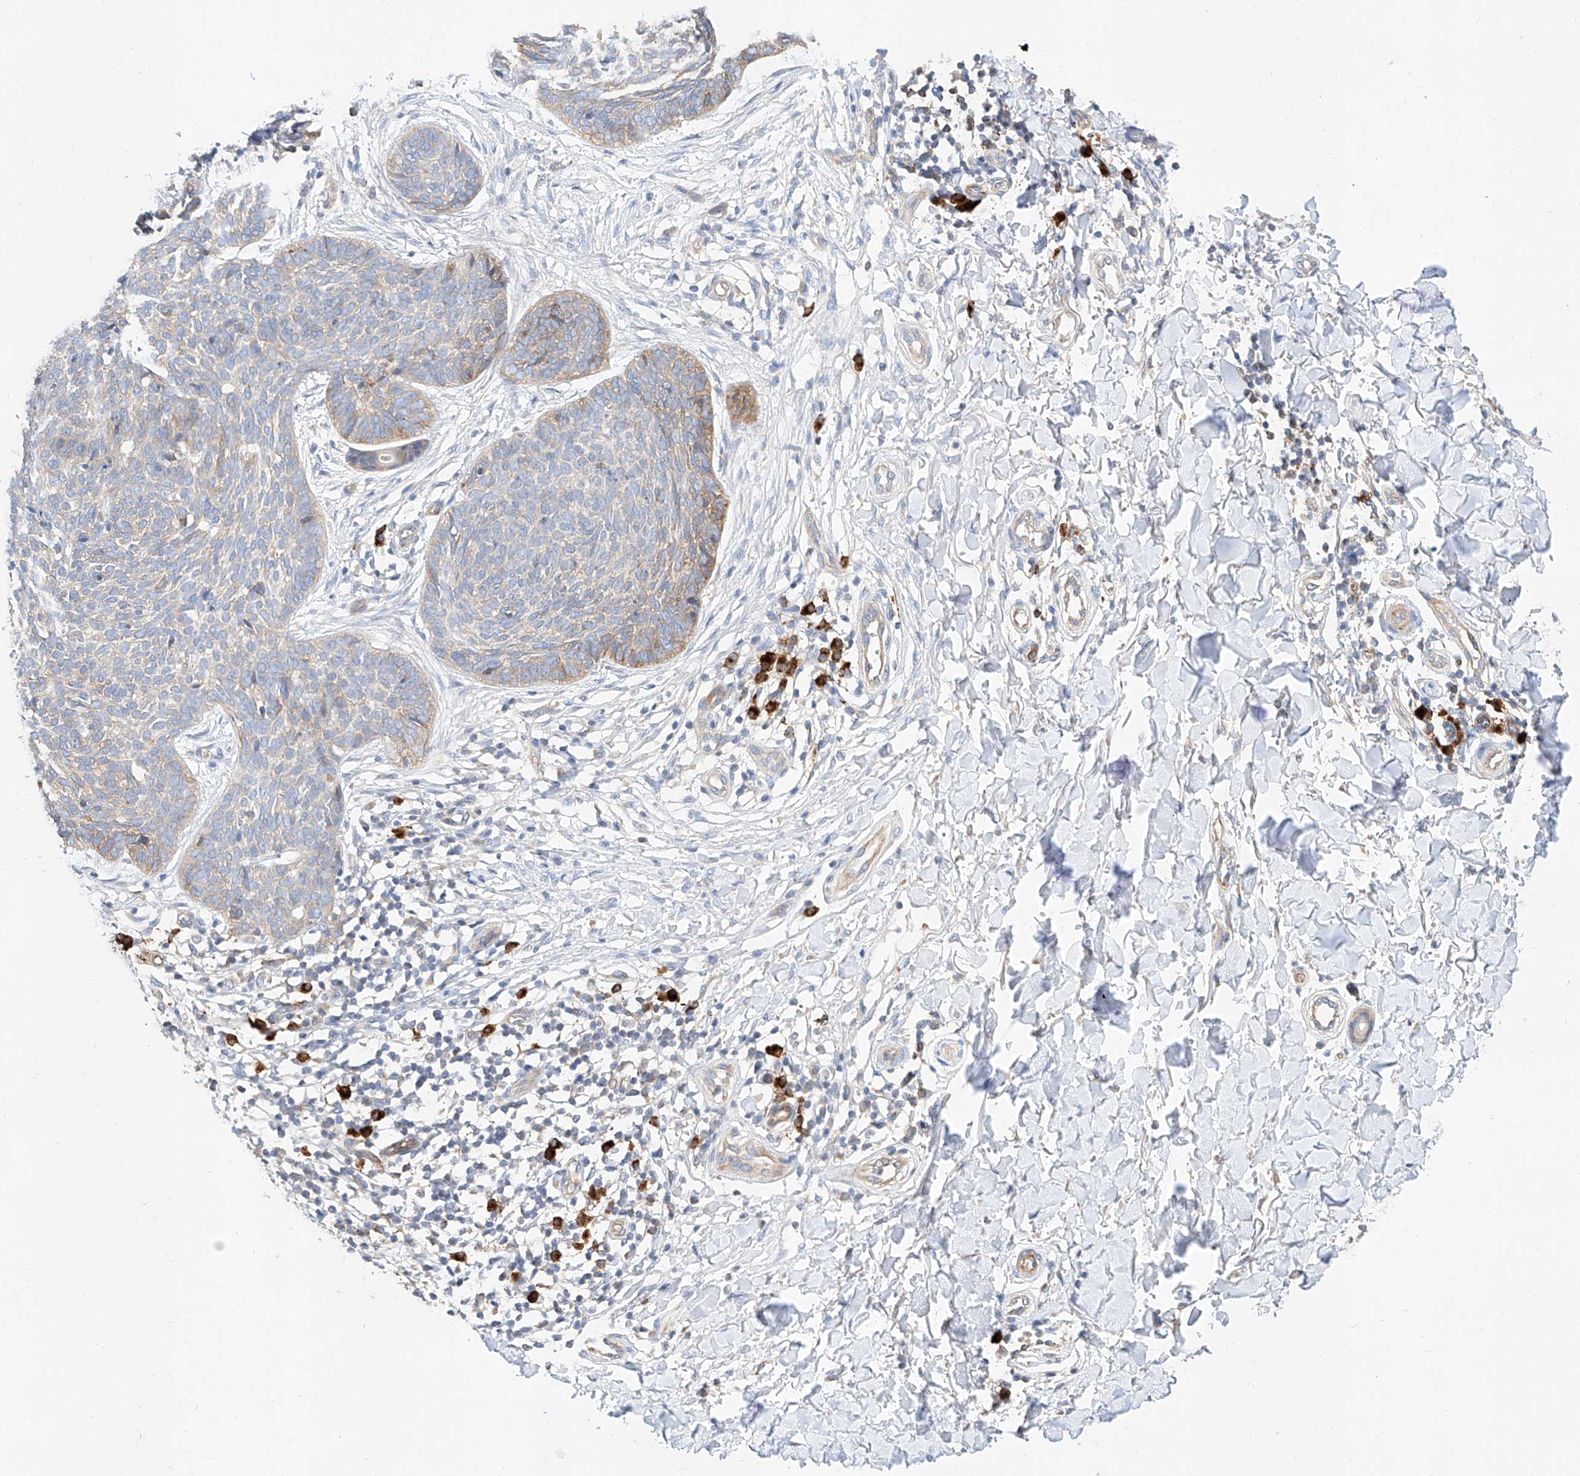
{"staining": {"intensity": "weak", "quantity": "<25%", "location": "cytoplasmic/membranous"}, "tissue": "skin cancer", "cell_type": "Tumor cells", "image_type": "cancer", "snomed": [{"axis": "morphology", "description": "Basal cell carcinoma"}, {"axis": "topography", "description": "Skin"}], "caption": "Tumor cells show no significant protein staining in basal cell carcinoma (skin).", "gene": "GLMN", "patient": {"sex": "female", "age": 64}}